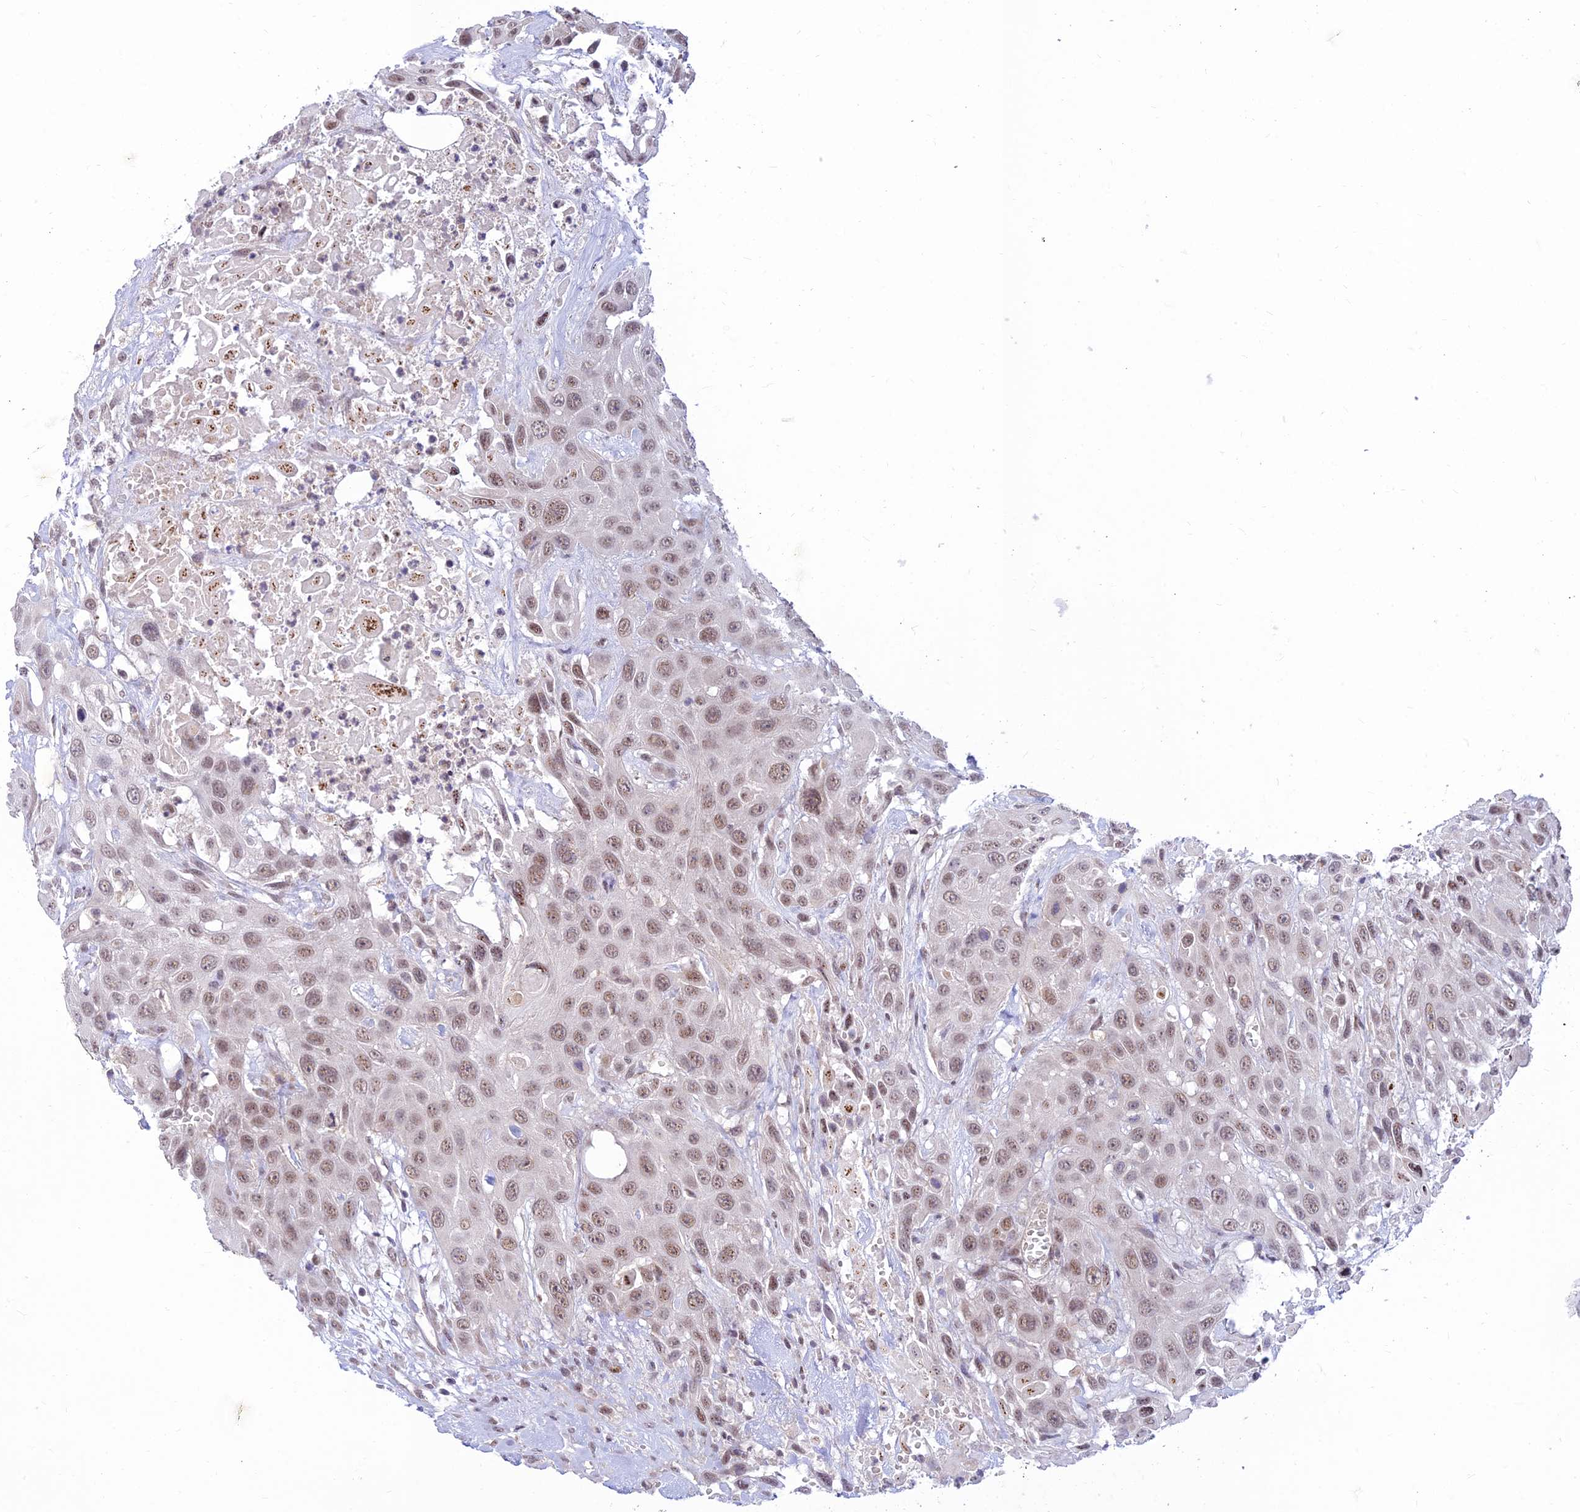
{"staining": {"intensity": "moderate", "quantity": ">75%", "location": "nuclear"}, "tissue": "head and neck cancer", "cell_type": "Tumor cells", "image_type": "cancer", "snomed": [{"axis": "morphology", "description": "Squamous cell carcinoma, NOS"}, {"axis": "topography", "description": "Head-Neck"}], "caption": "Head and neck cancer (squamous cell carcinoma) tissue displays moderate nuclear expression in approximately >75% of tumor cells", "gene": "MICOS13", "patient": {"sex": "male", "age": 81}}